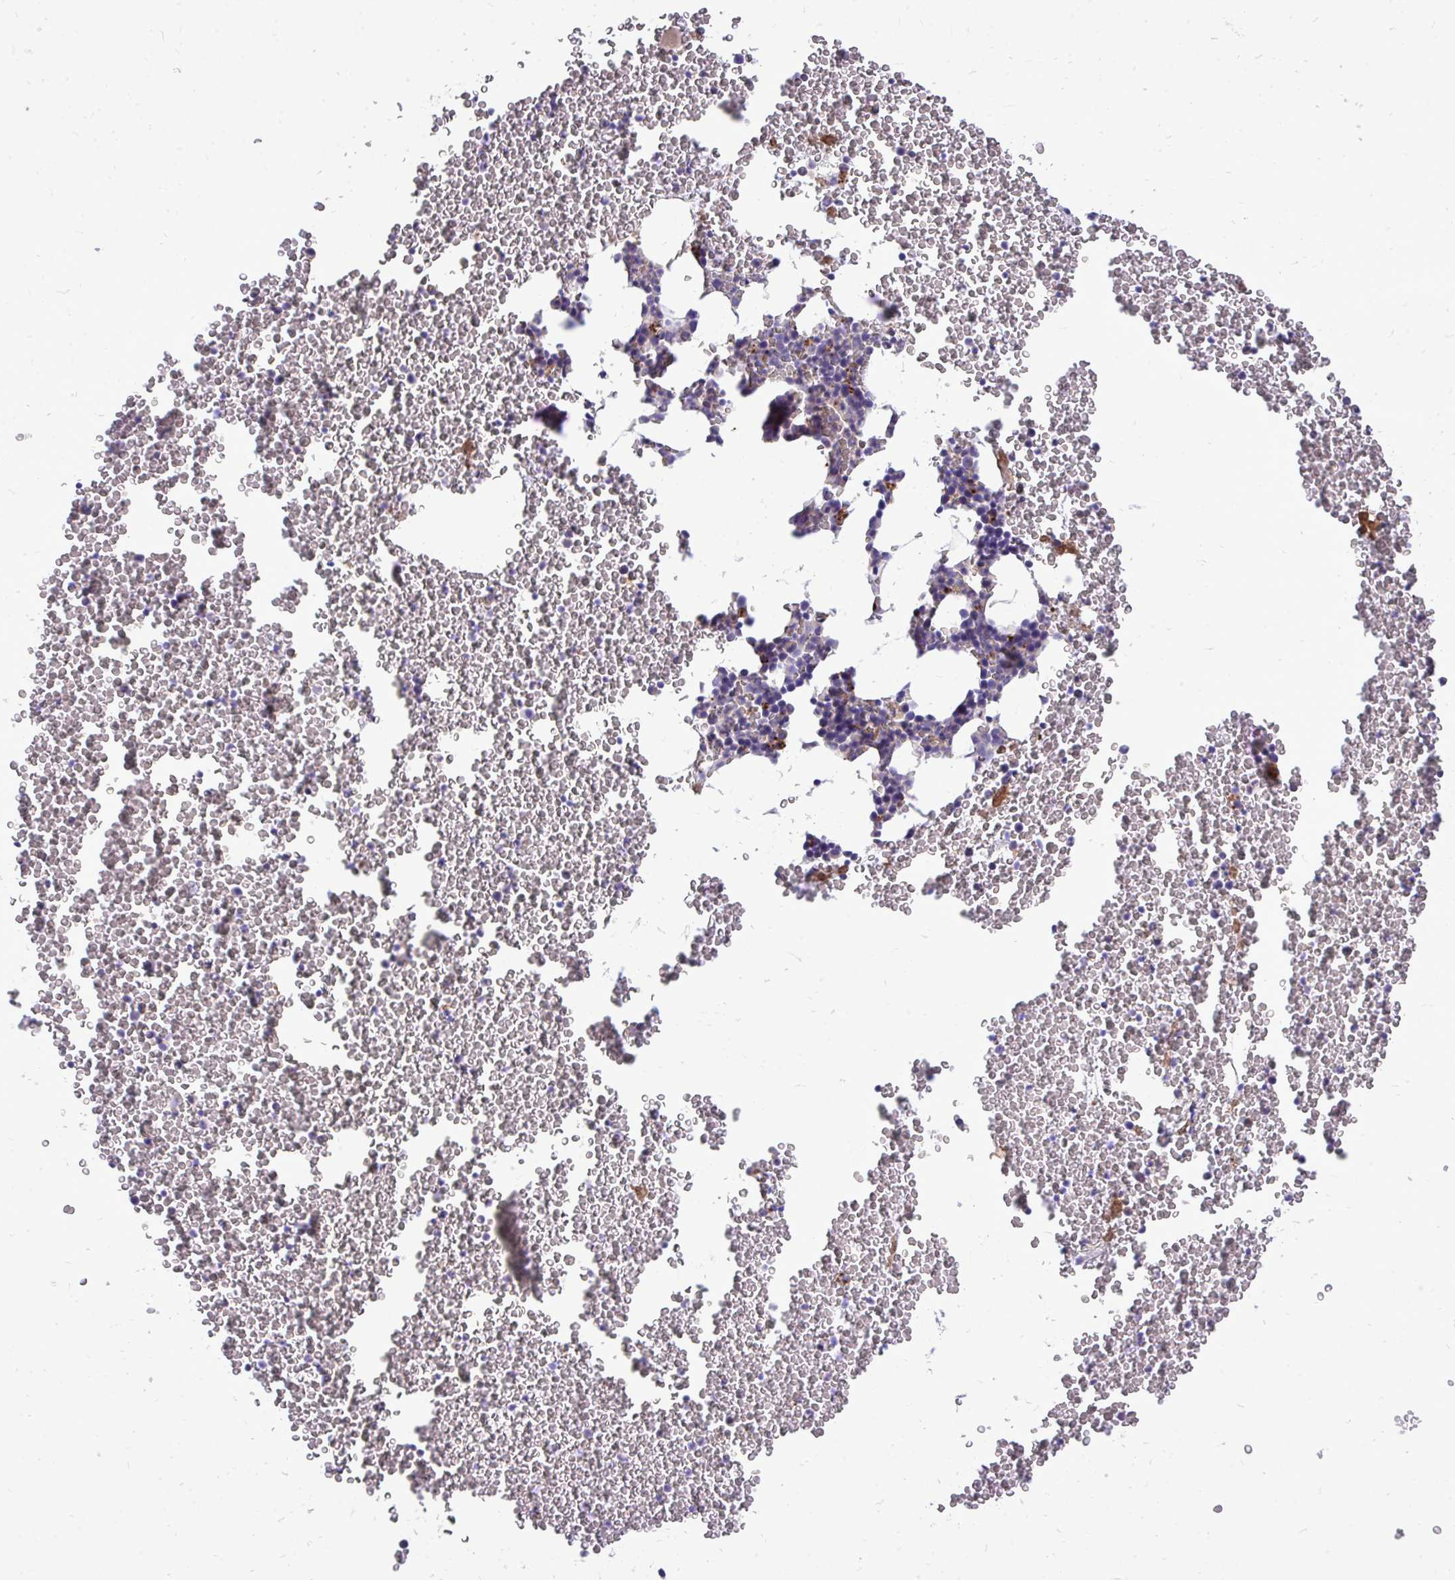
{"staining": {"intensity": "weak", "quantity": "<25%", "location": "cytoplasmic/membranous"}, "tissue": "bone marrow", "cell_type": "Hematopoietic cells", "image_type": "normal", "snomed": [{"axis": "morphology", "description": "Normal tissue, NOS"}, {"axis": "topography", "description": "Bone marrow"}], "caption": "Hematopoietic cells show no significant protein positivity in normal bone marrow.", "gene": "TP53I11", "patient": {"sex": "female", "age": 26}}